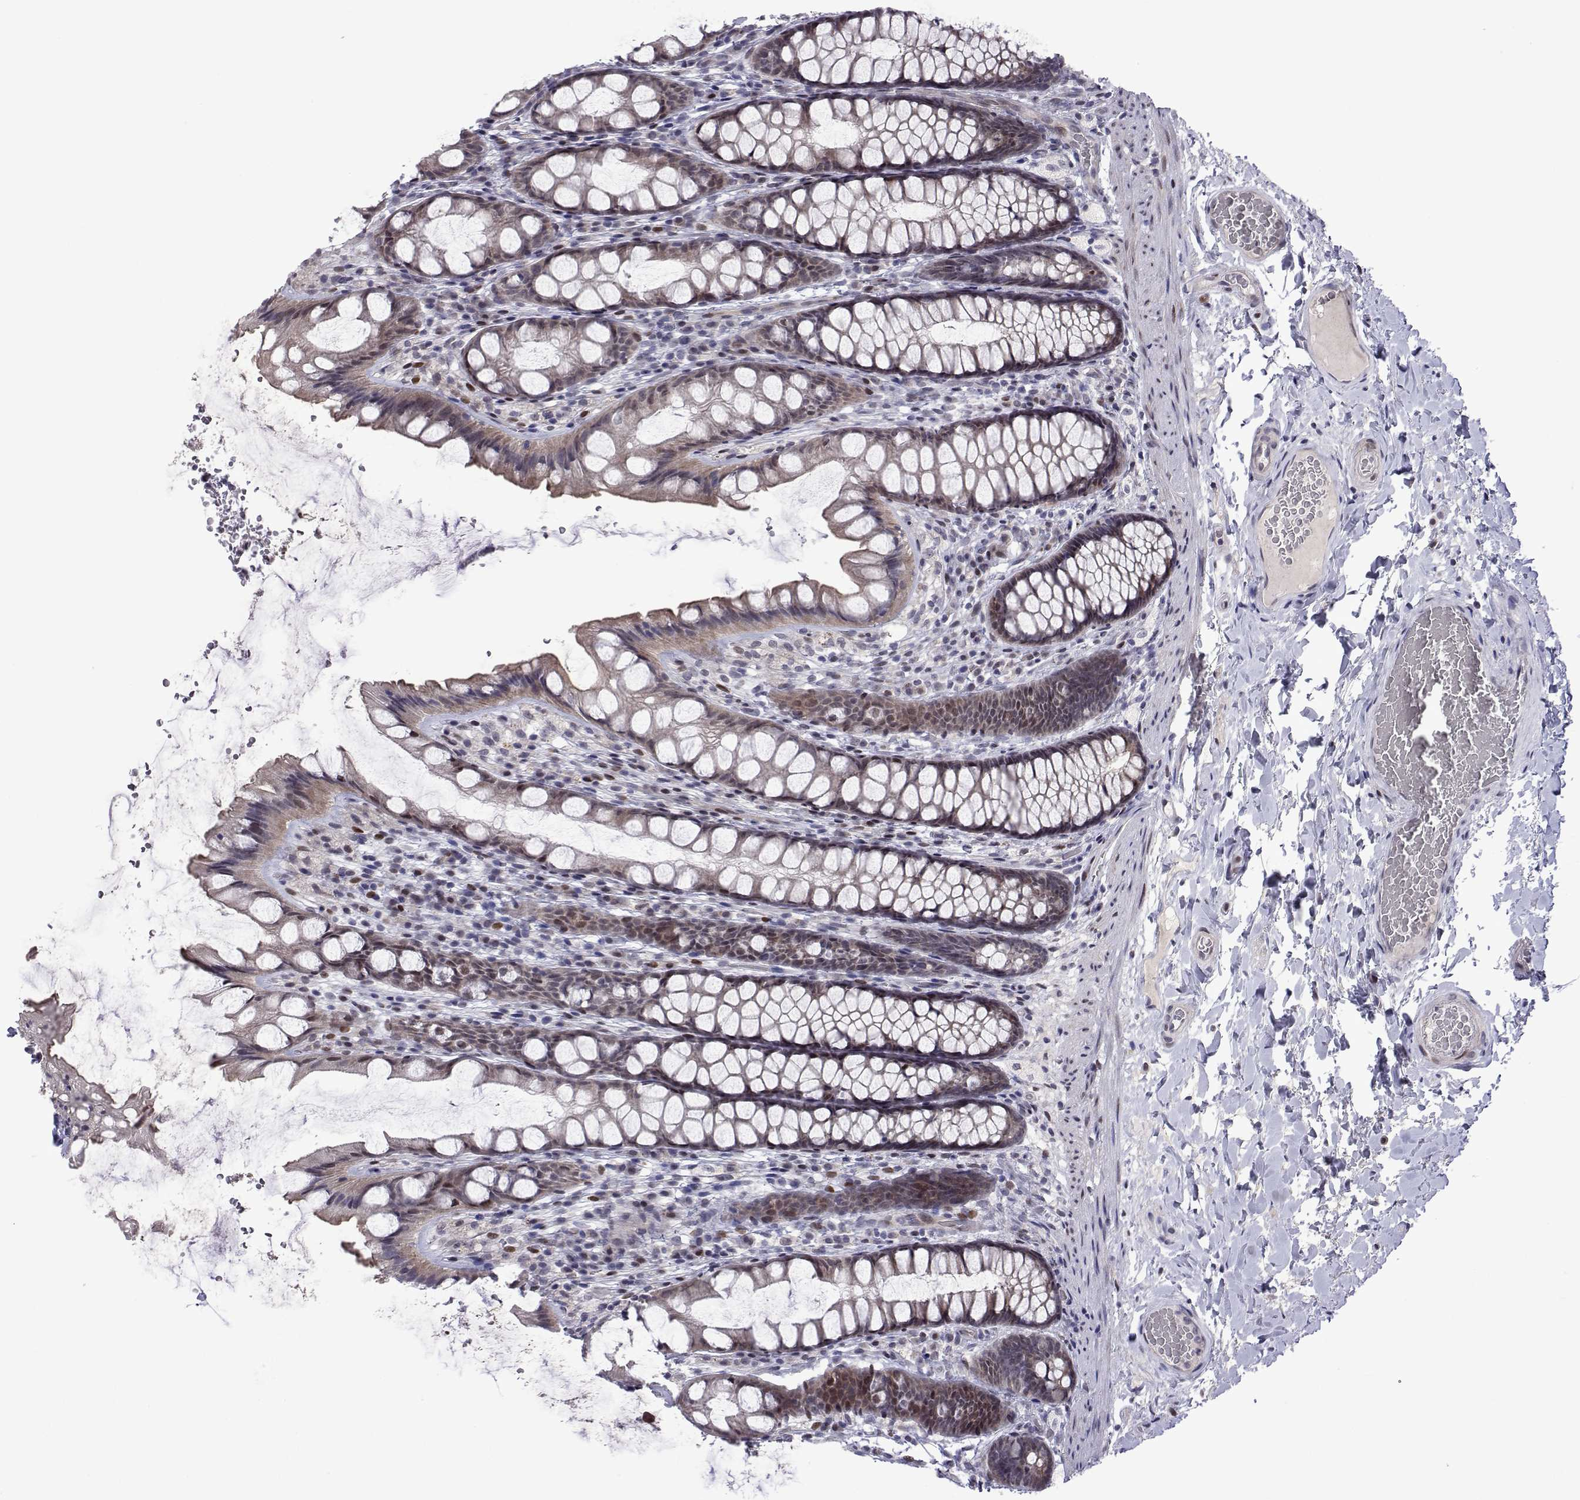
{"staining": {"intensity": "negative", "quantity": "none", "location": "none"}, "tissue": "colon", "cell_type": "Endothelial cells", "image_type": "normal", "snomed": [{"axis": "morphology", "description": "Normal tissue, NOS"}, {"axis": "topography", "description": "Colon"}], "caption": "Colon was stained to show a protein in brown. There is no significant expression in endothelial cells. (DAB IHC with hematoxylin counter stain).", "gene": "EFCAB3", "patient": {"sex": "male", "age": 47}}